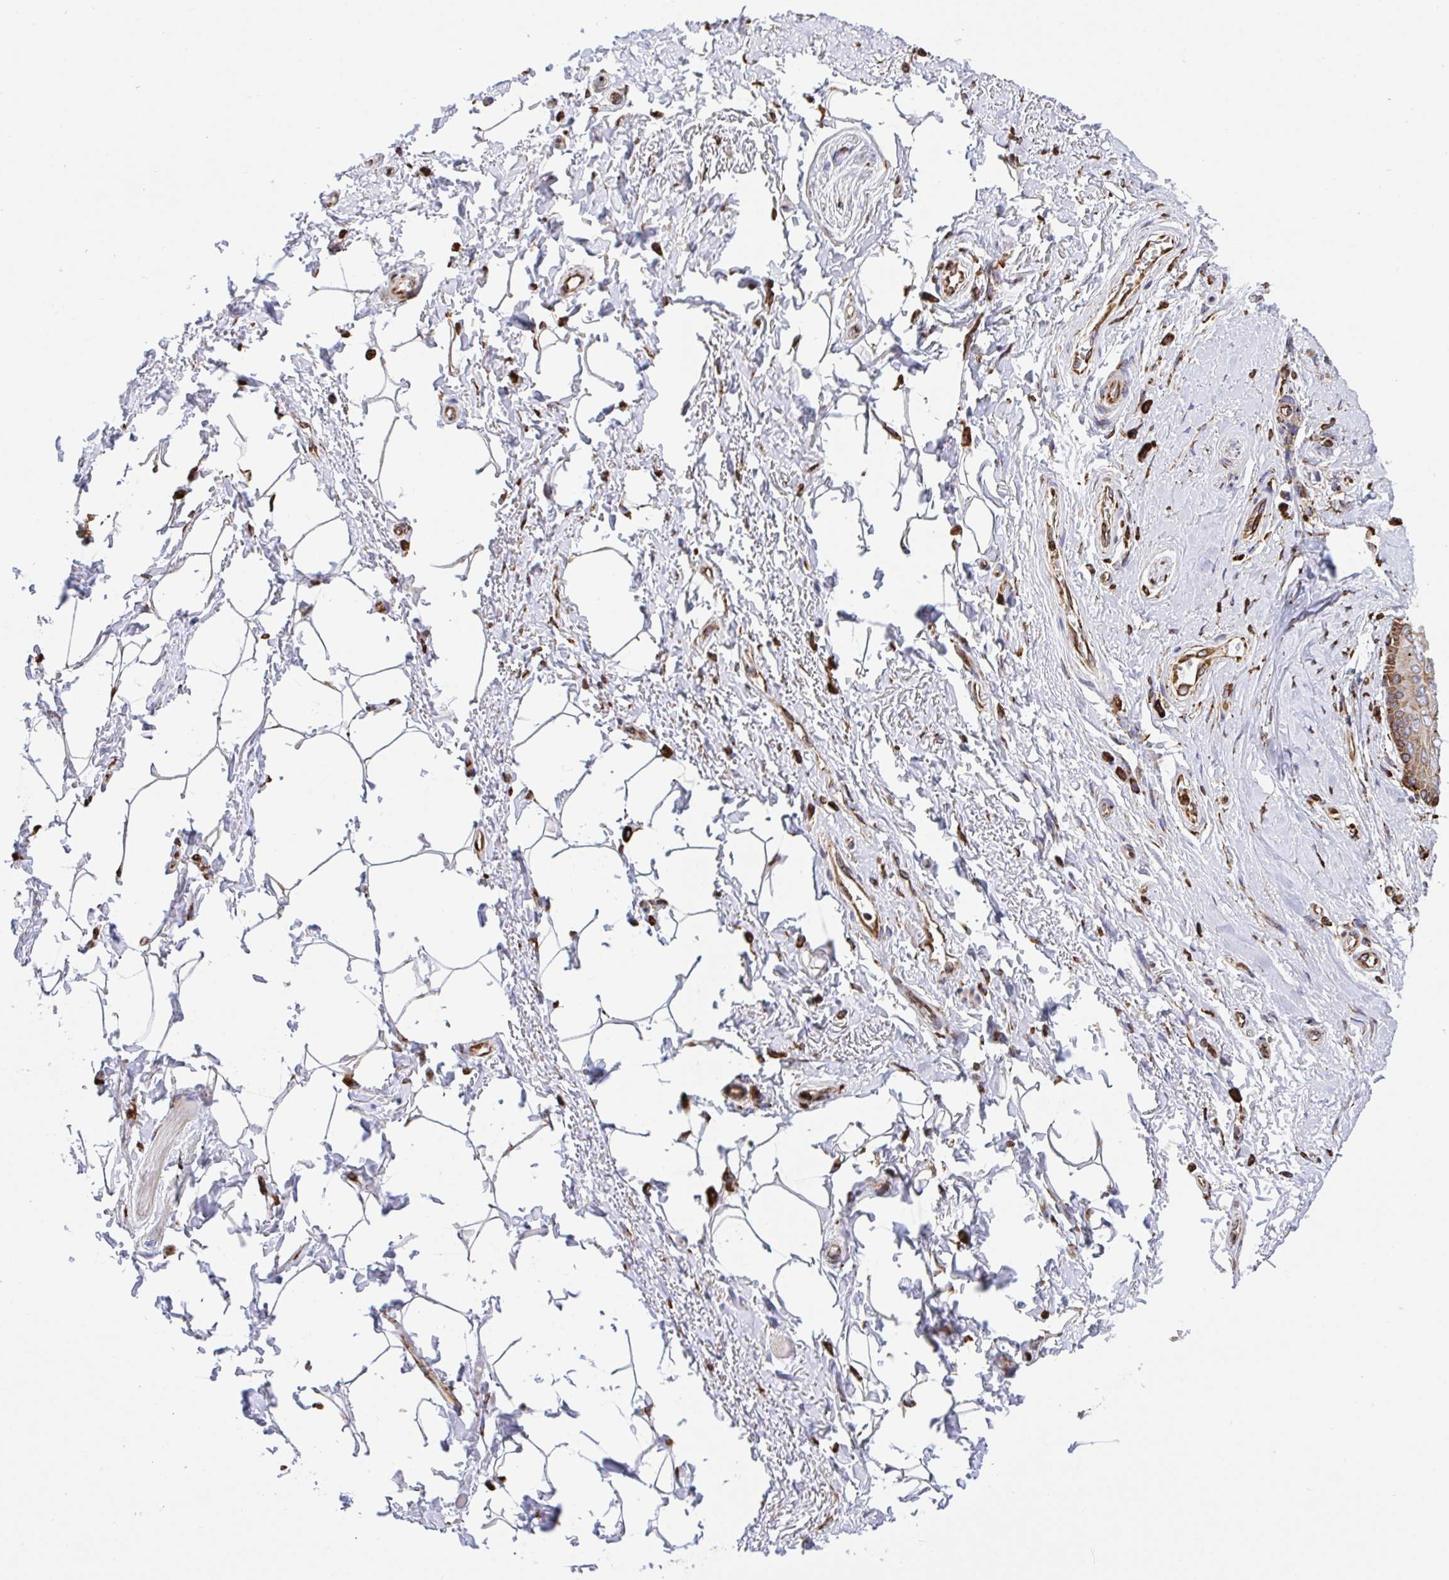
{"staining": {"intensity": "negative", "quantity": "none", "location": "none"}, "tissue": "adipose tissue", "cell_type": "Adipocytes", "image_type": "normal", "snomed": [{"axis": "morphology", "description": "Normal tissue, NOS"}, {"axis": "topography", "description": "Peripheral nerve tissue"}], "caption": "Immunohistochemical staining of benign human adipose tissue exhibits no significant expression in adipocytes.", "gene": "CLGN", "patient": {"sex": "male", "age": 51}}